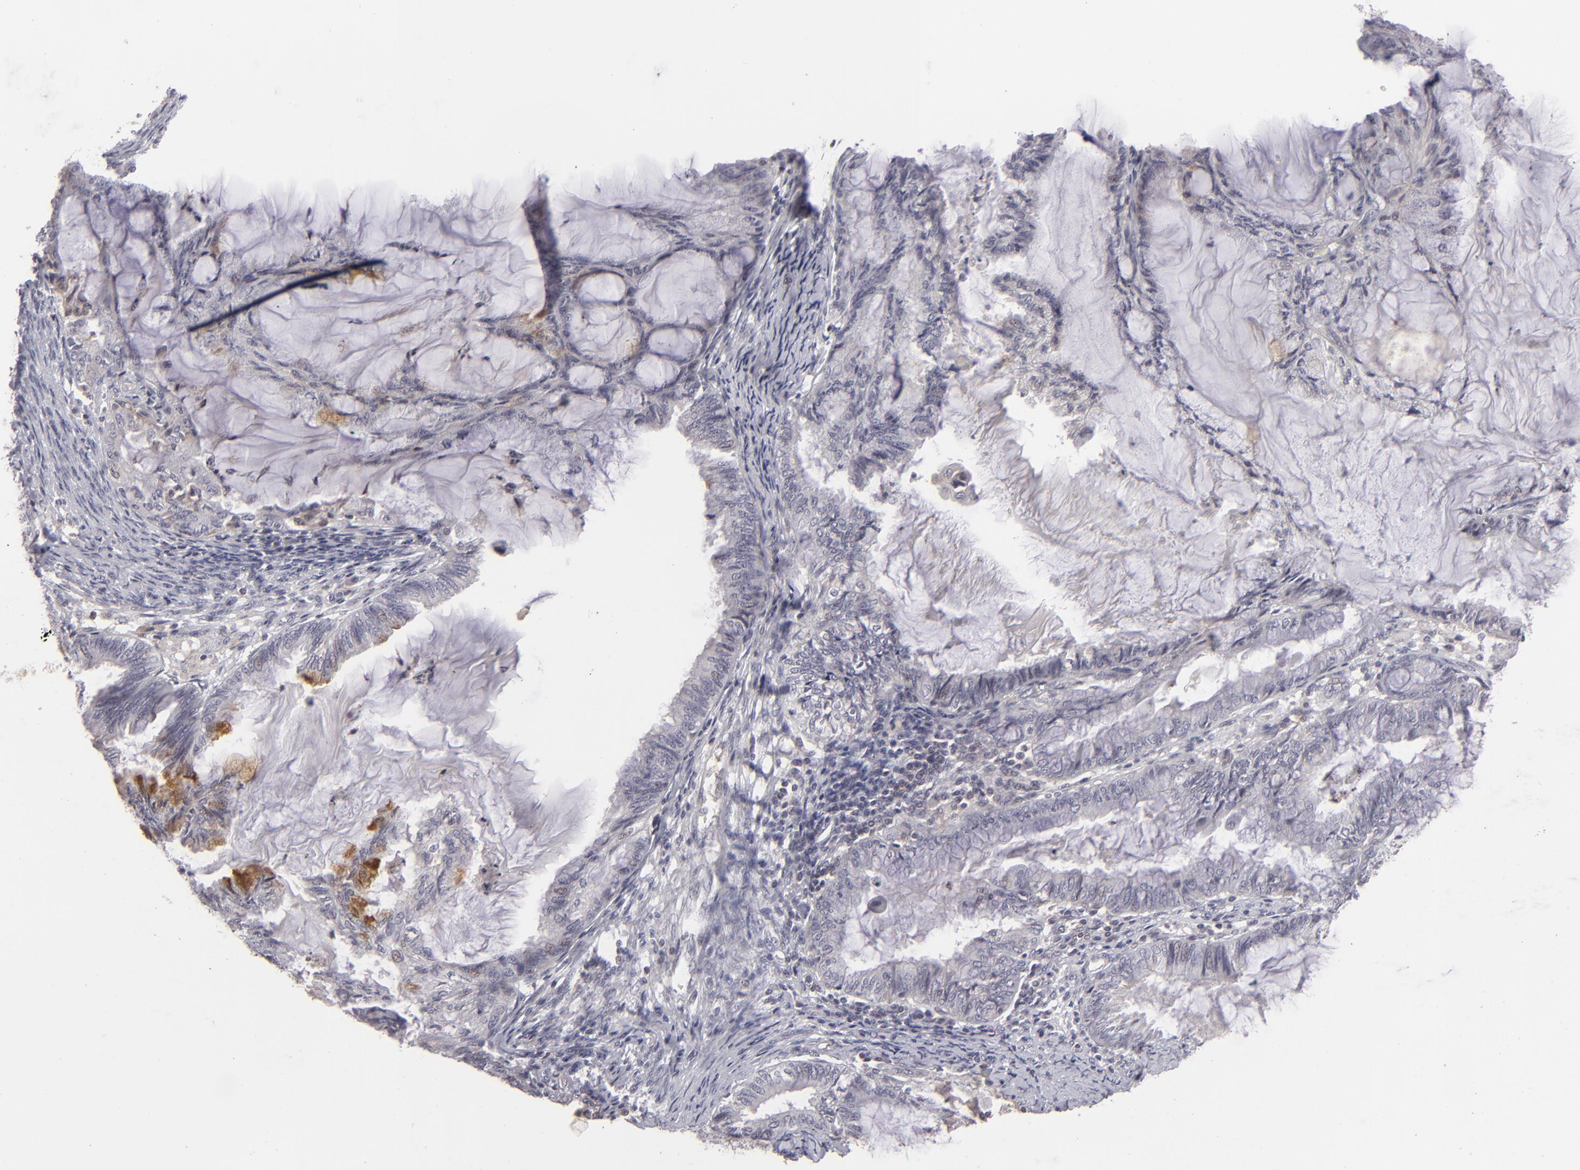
{"staining": {"intensity": "negative", "quantity": "none", "location": "none"}, "tissue": "endometrial cancer", "cell_type": "Tumor cells", "image_type": "cancer", "snomed": [{"axis": "morphology", "description": "Adenocarcinoma, NOS"}, {"axis": "topography", "description": "Endometrium"}], "caption": "High magnification brightfield microscopy of adenocarcinoma (endometrial) stained with DAB (brown) and counterstained with hematoxylin (blue): tumor cells show no significant staining. (DAB (3,3'-diaminobenzidine) immunohistochemistry, high magnification).", "gene": "CLDN2", "patient": {"sex": "female", "age": 86}}